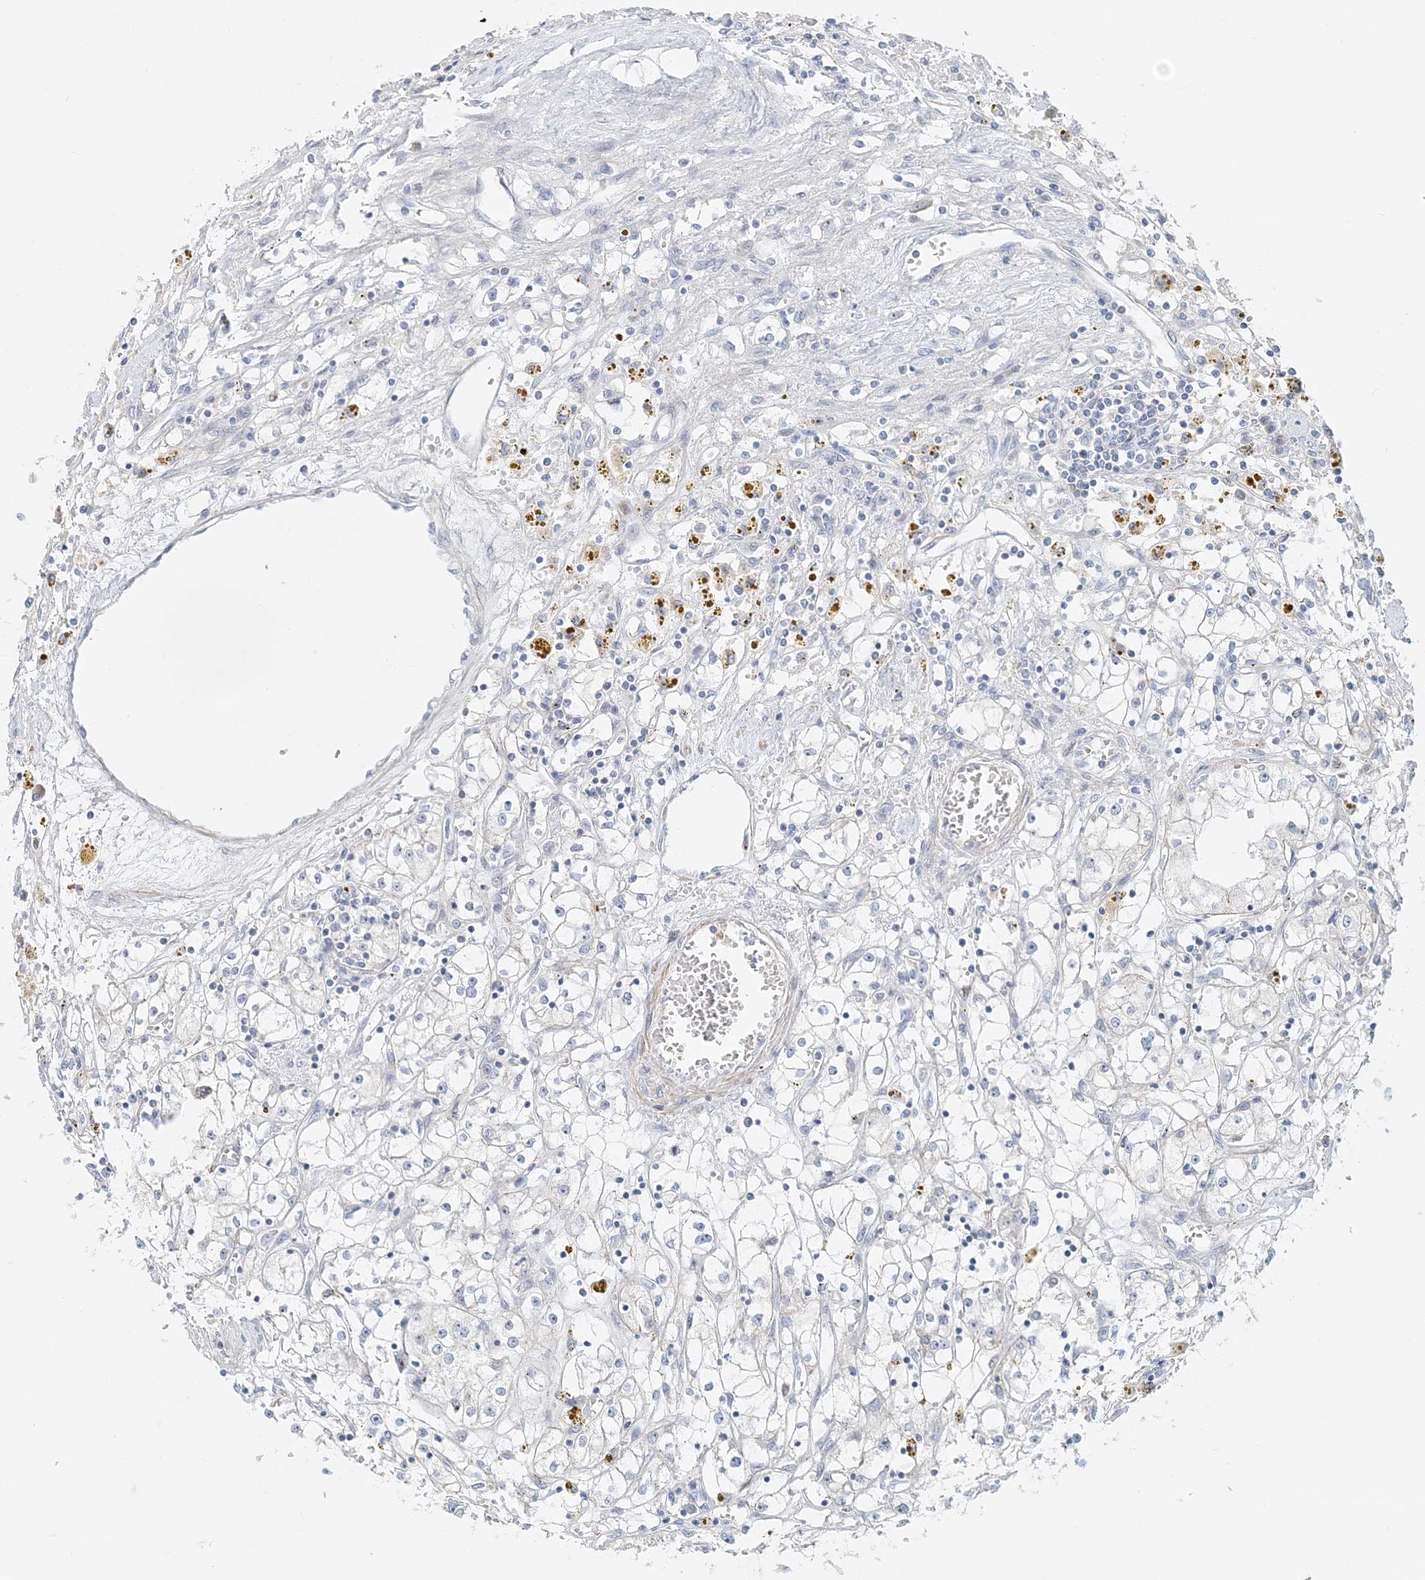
{"staining": {"intensity": "negative", "quantity": "none", "location": "none"}, "tissue": "renal cancer", "cell_type": "Tumor cells", "image_type": "cancer", "snomed": [{"axis": "morphology", "description": "Adenocarcinoma, NOS"}, {"axis": "topography", "description": "Kidney"}], "caption": "There is no significant expression in tumor cells of renal cancer. (Immunohistochemistry, brightfield microscopy, high magnification).", "gene": "DNAH5", "patient": {"sex": "male", "age": 56}}